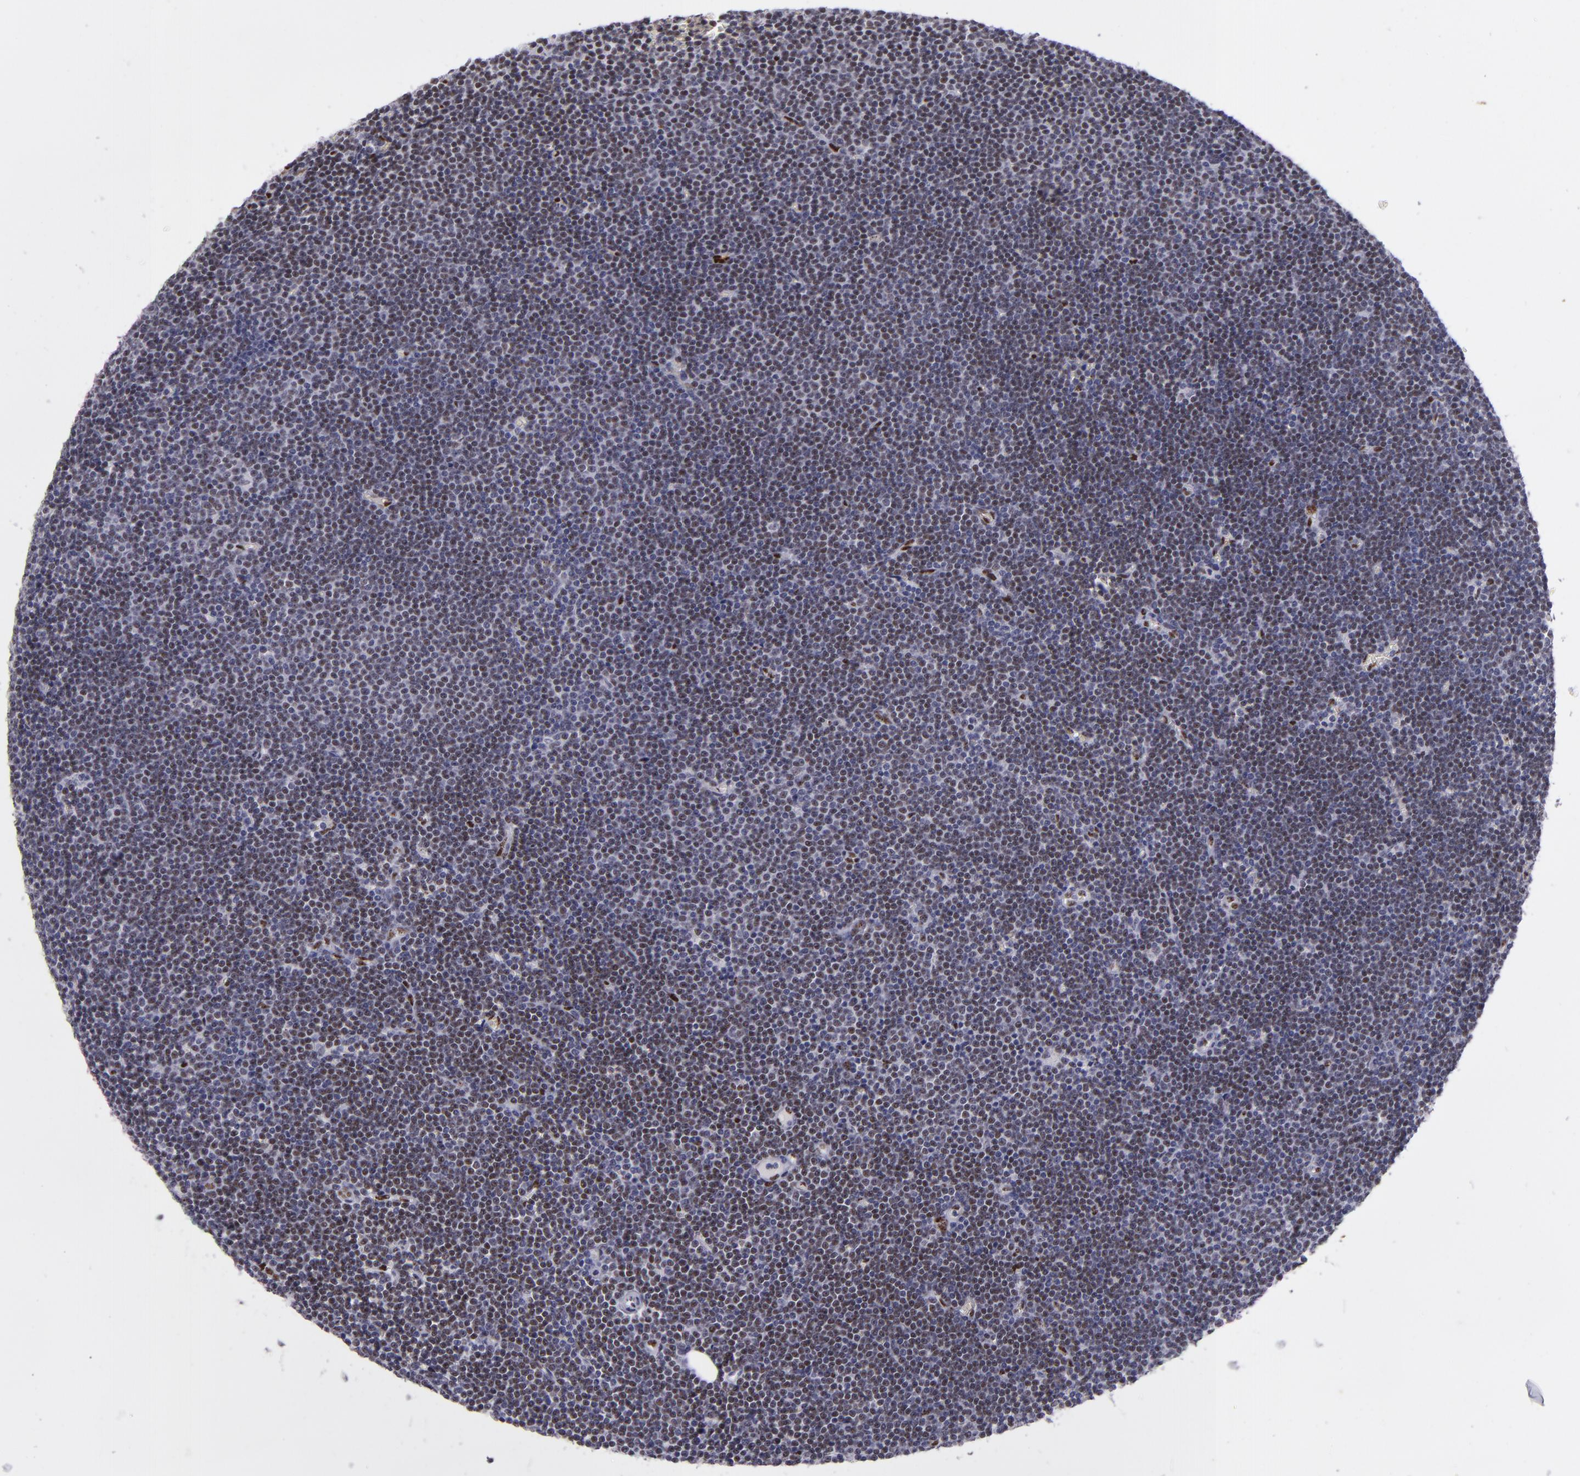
{"staining": {"intensity": "weak", "quantity": "25%-75%", "location": "nuclear"}, "tissue": "lymphoma", "cell_type": "Tumor cells", "image_type": "cancer", "snomed": [{"axis": "morphology", "description": "Malignant lymphoma, non-Hodgkin's type, Low grade"}, {"axis": "topography", "description": "Lymph node"}], "caption": "Immunohistochemical staining of lymphoma reveals weak nuclear protein expression in approximately 25%-75% of tumor cells.", "gene": "TOP3A", "patient": {"sex": "female", "age": 73}}